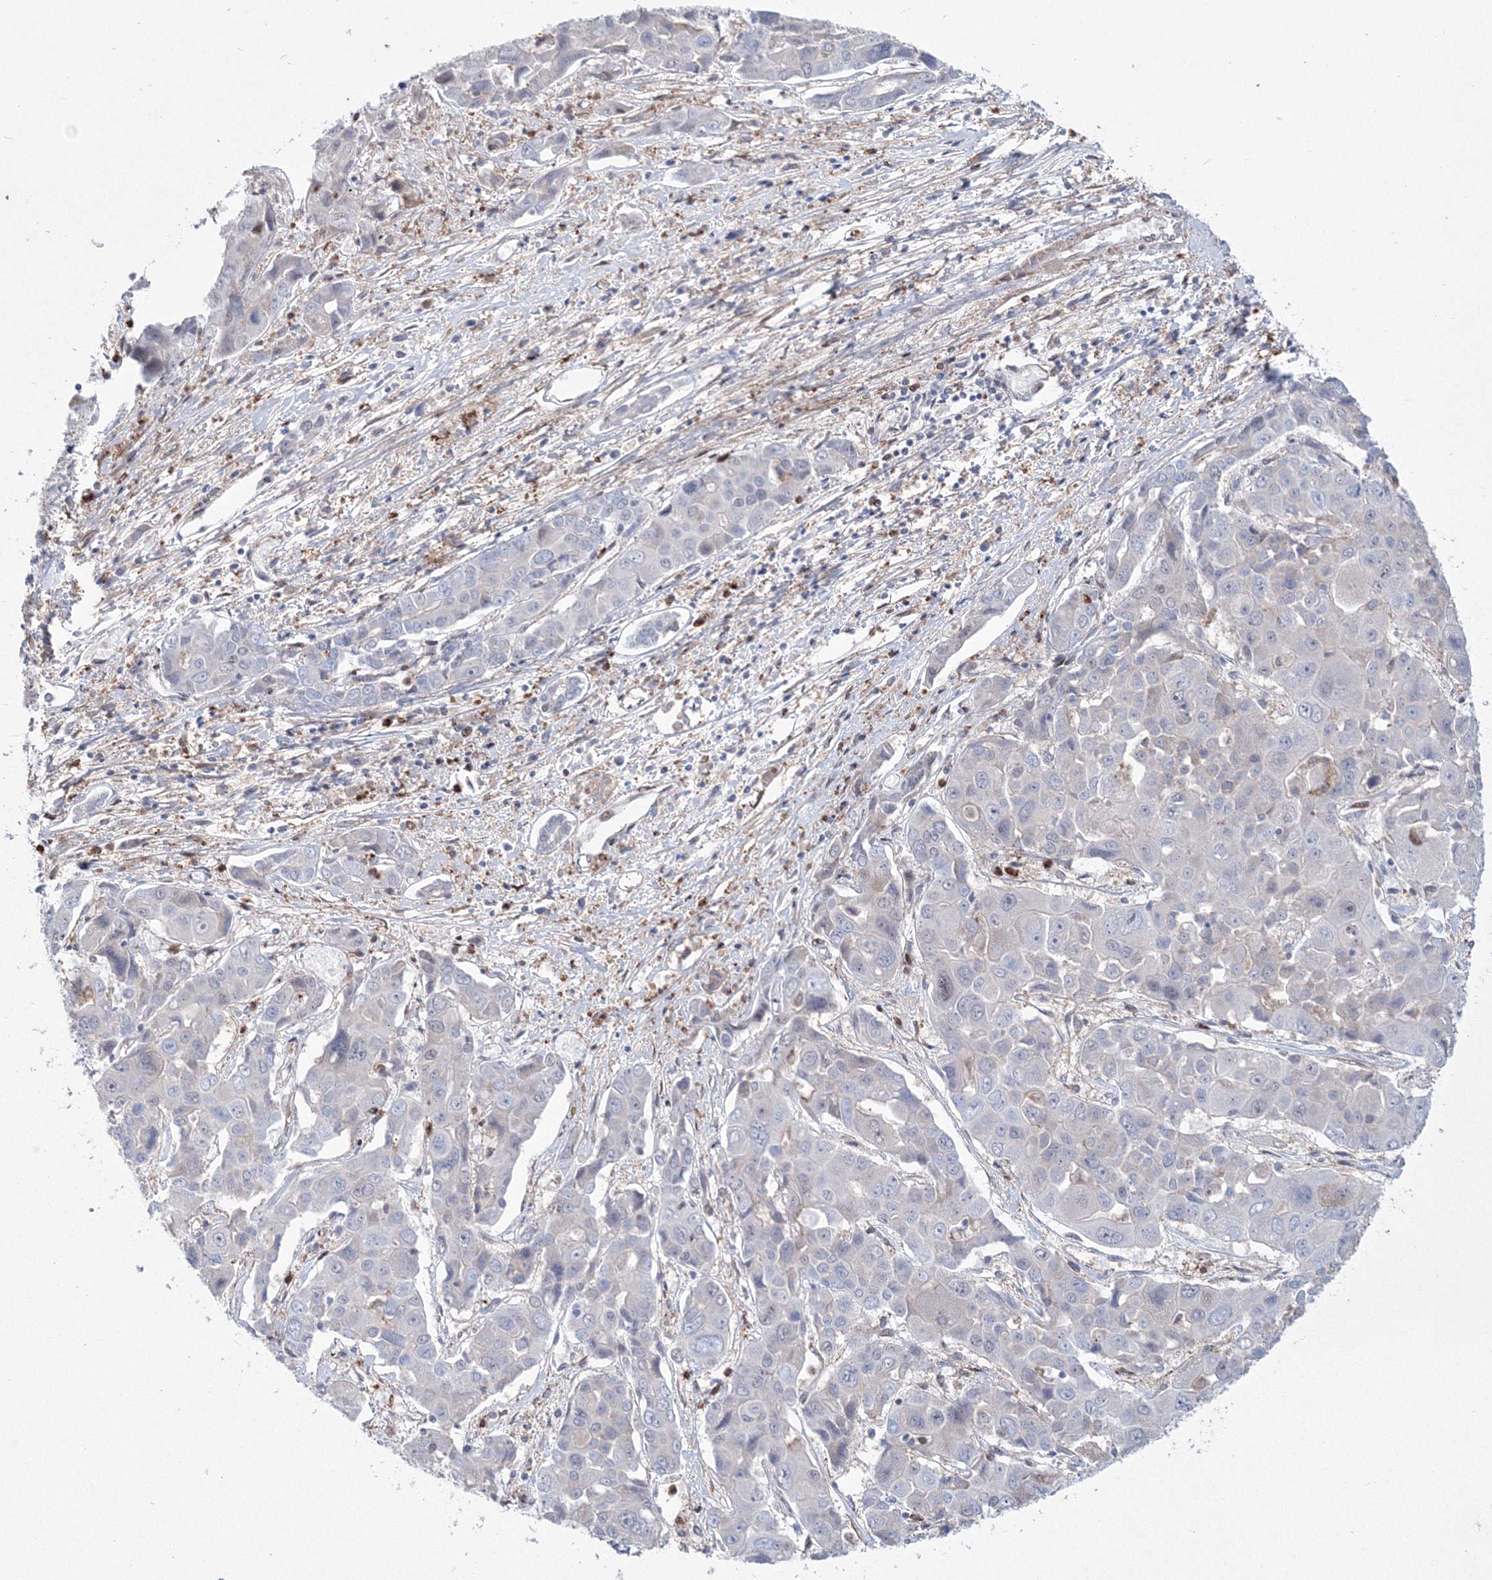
{"staining": {"intensity": "negative", "quantity": "none", "location": "none"}, "tissue": "liver cancer", "cell_type": "Tumor cells", "image_type": "cancer", "snomed": [{"axis": "morphology", "description": "Cholangiocarcinoma"}, {"axis": "topography", "description": "Liver"}], "caption": "DAB (3,3'-diaminobenzidine) immunohistochemical staining of human liver cancer exhibits no significant expression in tumor cells.", "gene": "RNPEPL1", "patient": {"sex": "male", "age": 67}}